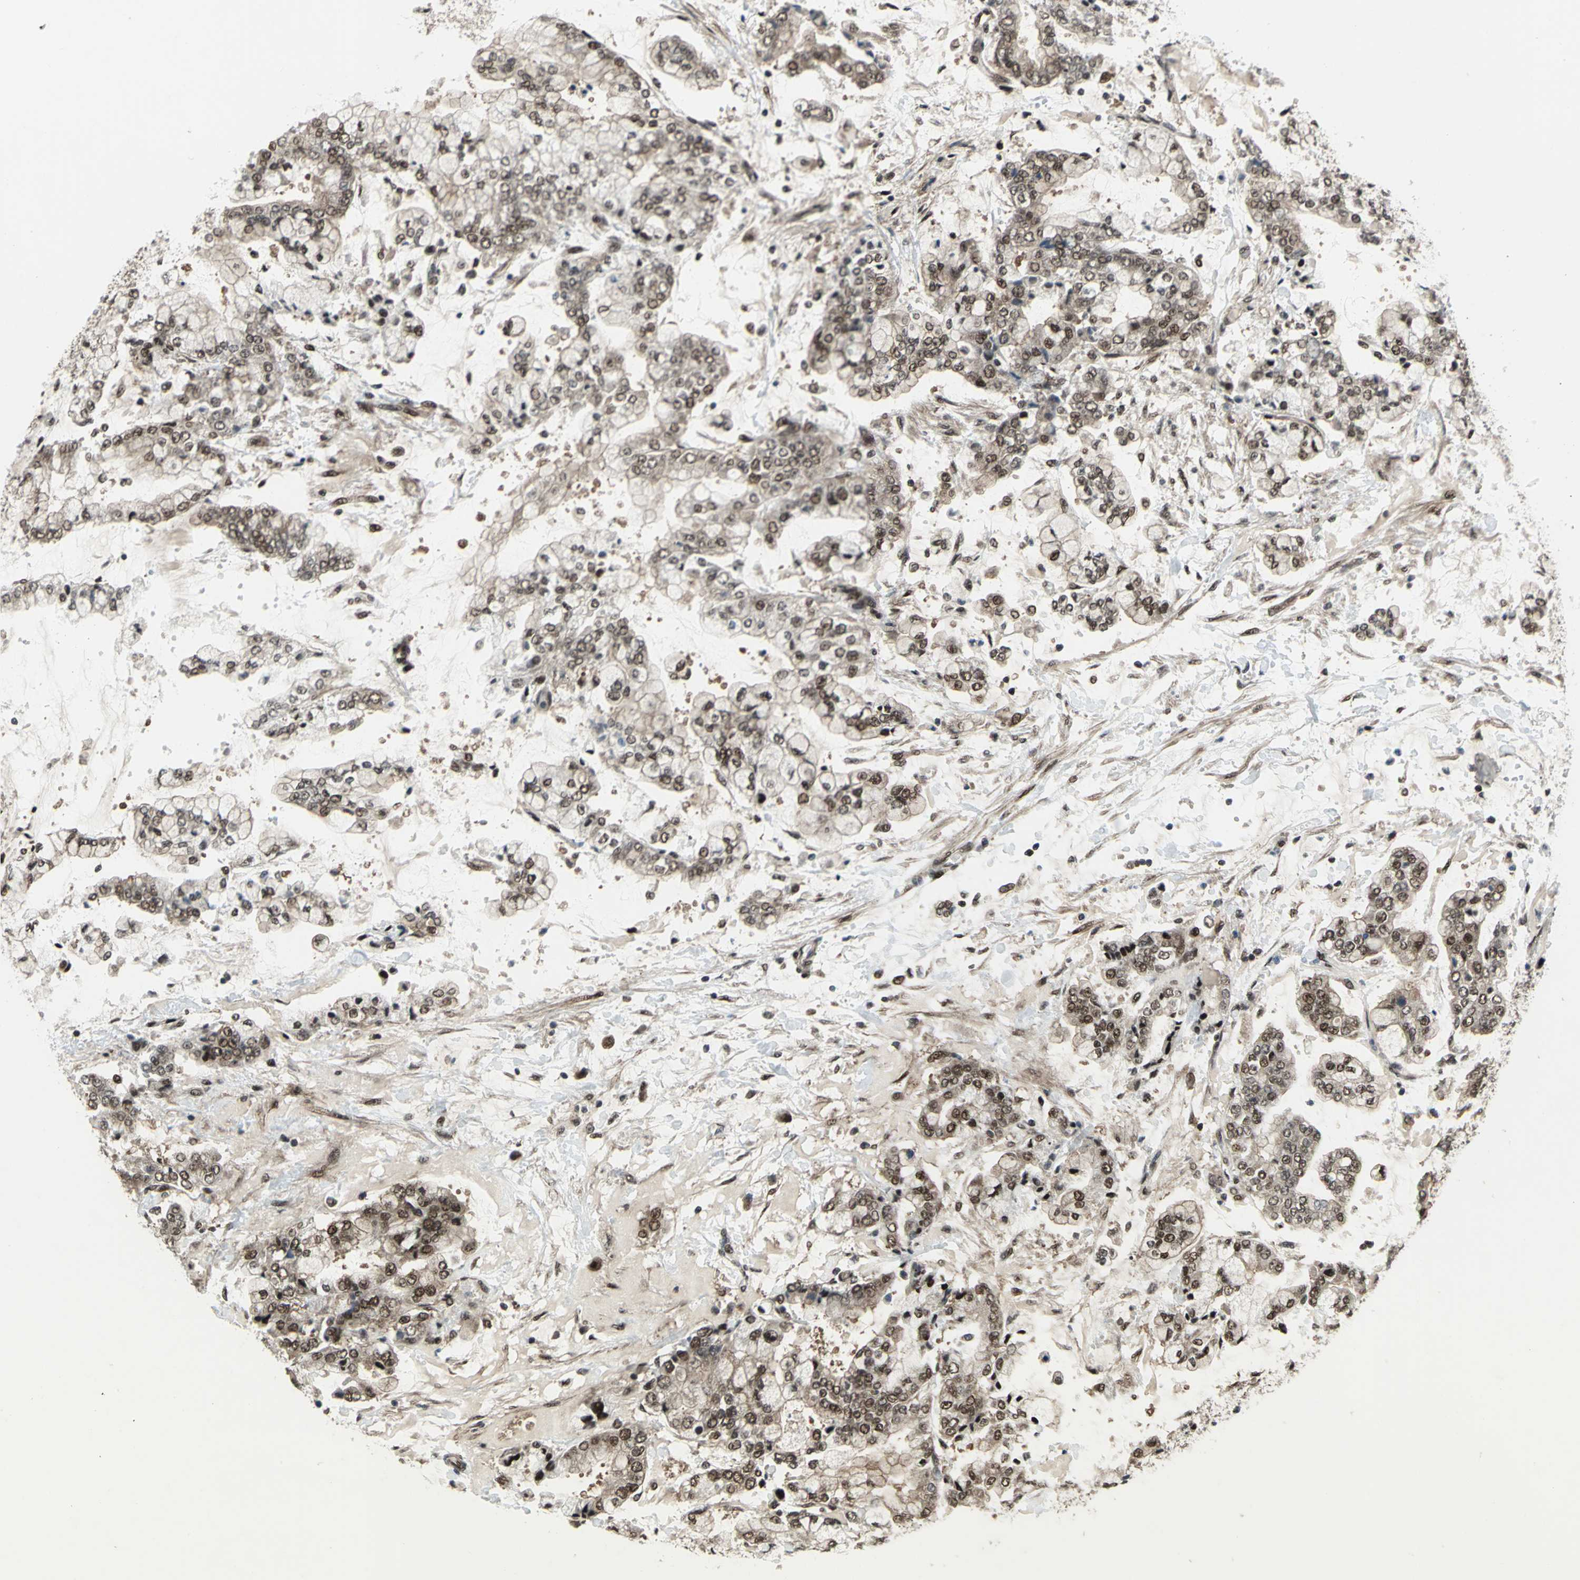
{"staining": {"intensity": "moderate", "quantity": ">75%", "location": "cytoplasmic/membranous,nuclear"}, "tissue": "stomach cancer", "cell_type": "Tumor cells", "image_type": "cancer", "snomed": [{"axis": "morphology", "description": "Adenocarcinoma, NOS"}, {"axis": "topography", "description": "Stomach"}], "caption": "Immunohistochemical staining of human stomach cancer exhibits medium levels of moderate cytoplasmic/membranous and nuclear protein expression in approximately >75% of tumor cells.", "gene": "COPS5", "patient": {"sex": "male", "age": 76}}